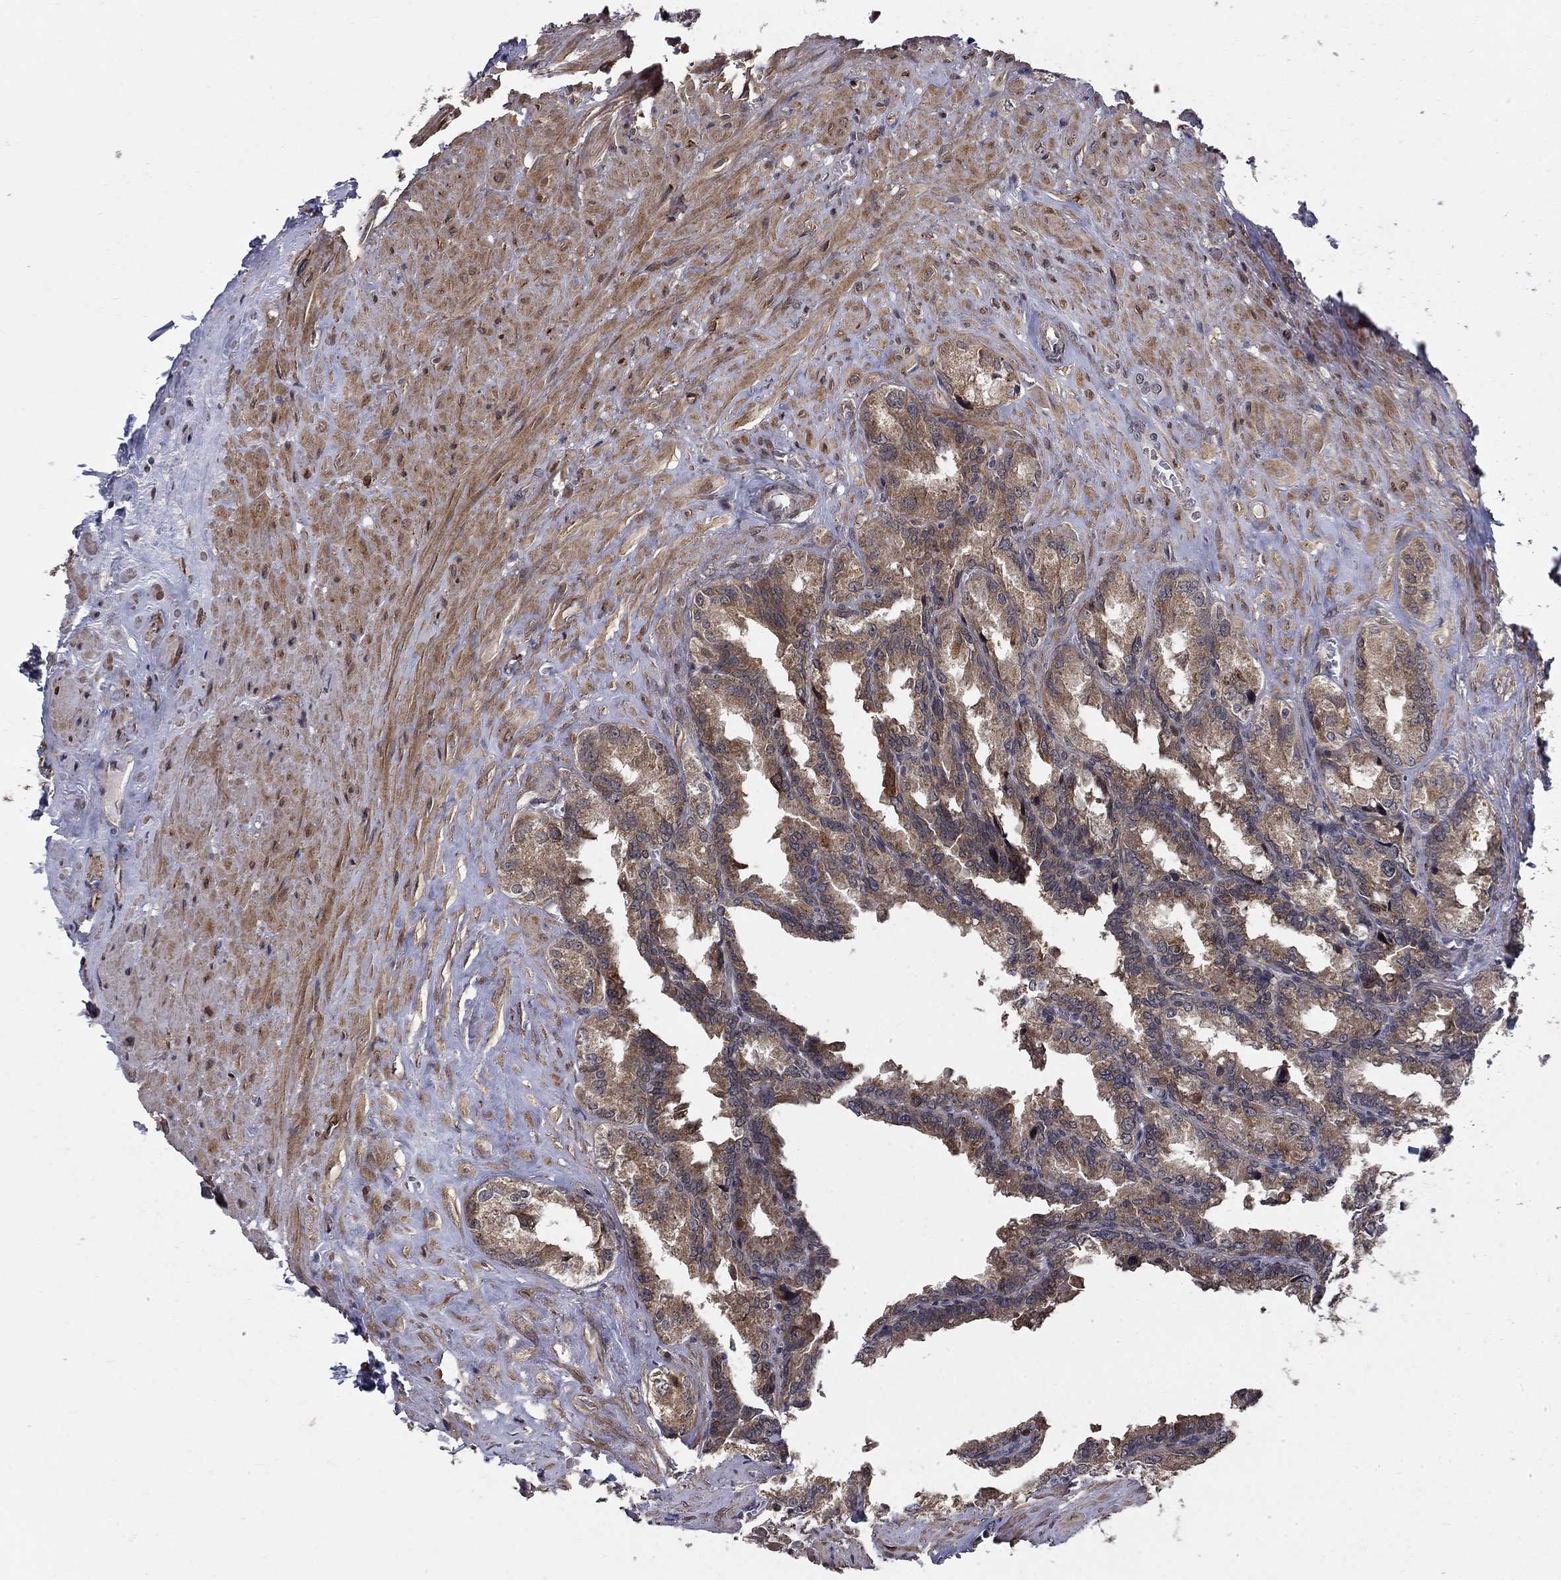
{"staining": {"intensity": "moderate", "quantity": ">75%", "location": "cytoplasmic/membranous"}, "tissue": "seminal vesicle", "cell_type": "Glandular cells", "image_type": "normal", "snomed": [{"axis": "morphology", "description": "Normal tissue, NOS"}, {"axis": "topography", "description": "Seminal veicle"}], "caption": "This is a micrograph of immunohistochemistry staining of benign seminal vesicle, which shows moderate staining in the cytoplasmic/membranous of glandular cells.", "gene": "ZNF594", "patient": {"sex": "male", "age": 72}}